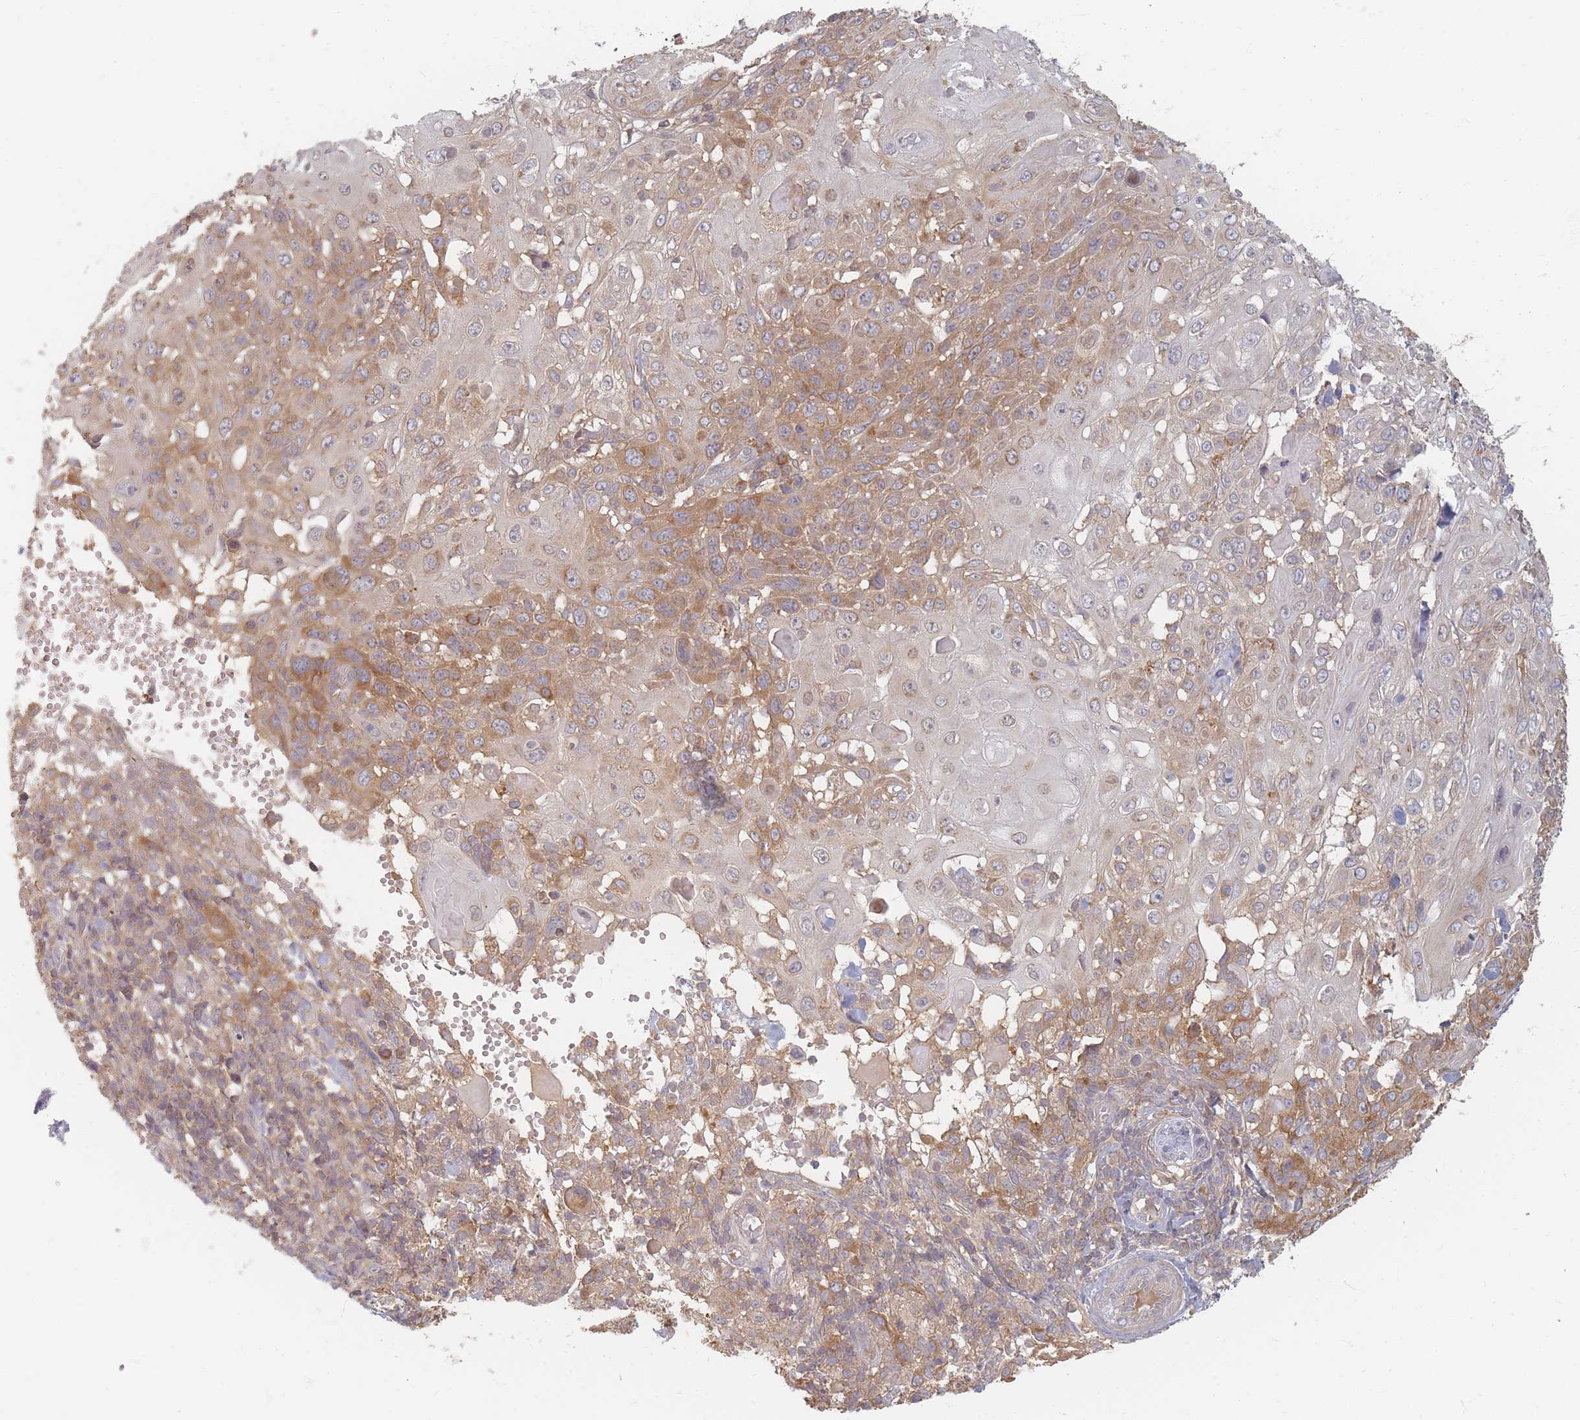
{"staining": {"intensity": "moderate", "quantity": "25%-75%", "location": "cytoplasmic/membranous"}, "tissue": "skin cancer", "cell_type": "Tumor cells", "image_type": "cancer", "snomed": [{"axis": "morphology", "description": "Normal tissue, NOS"}, {"axis": "morphology", "description": "Squamous cell carcinoma, NOS"}, {"axis": "topography", "description": "Skin"}, {"axis": "topography", "description": "Cartilage tissue"}], "caption": "This photomicrograph displays squamous cell carcinoma (skin) stained with immunohistochemistry (IHC) to label a protein in brown. The cytoplasmic/membranous of tumor cells show moderate positivity for the protein. Nuclei are counter-stained blue.", "gene": "SLC35F3", "patient": {"sex": "female", "age": 79}}